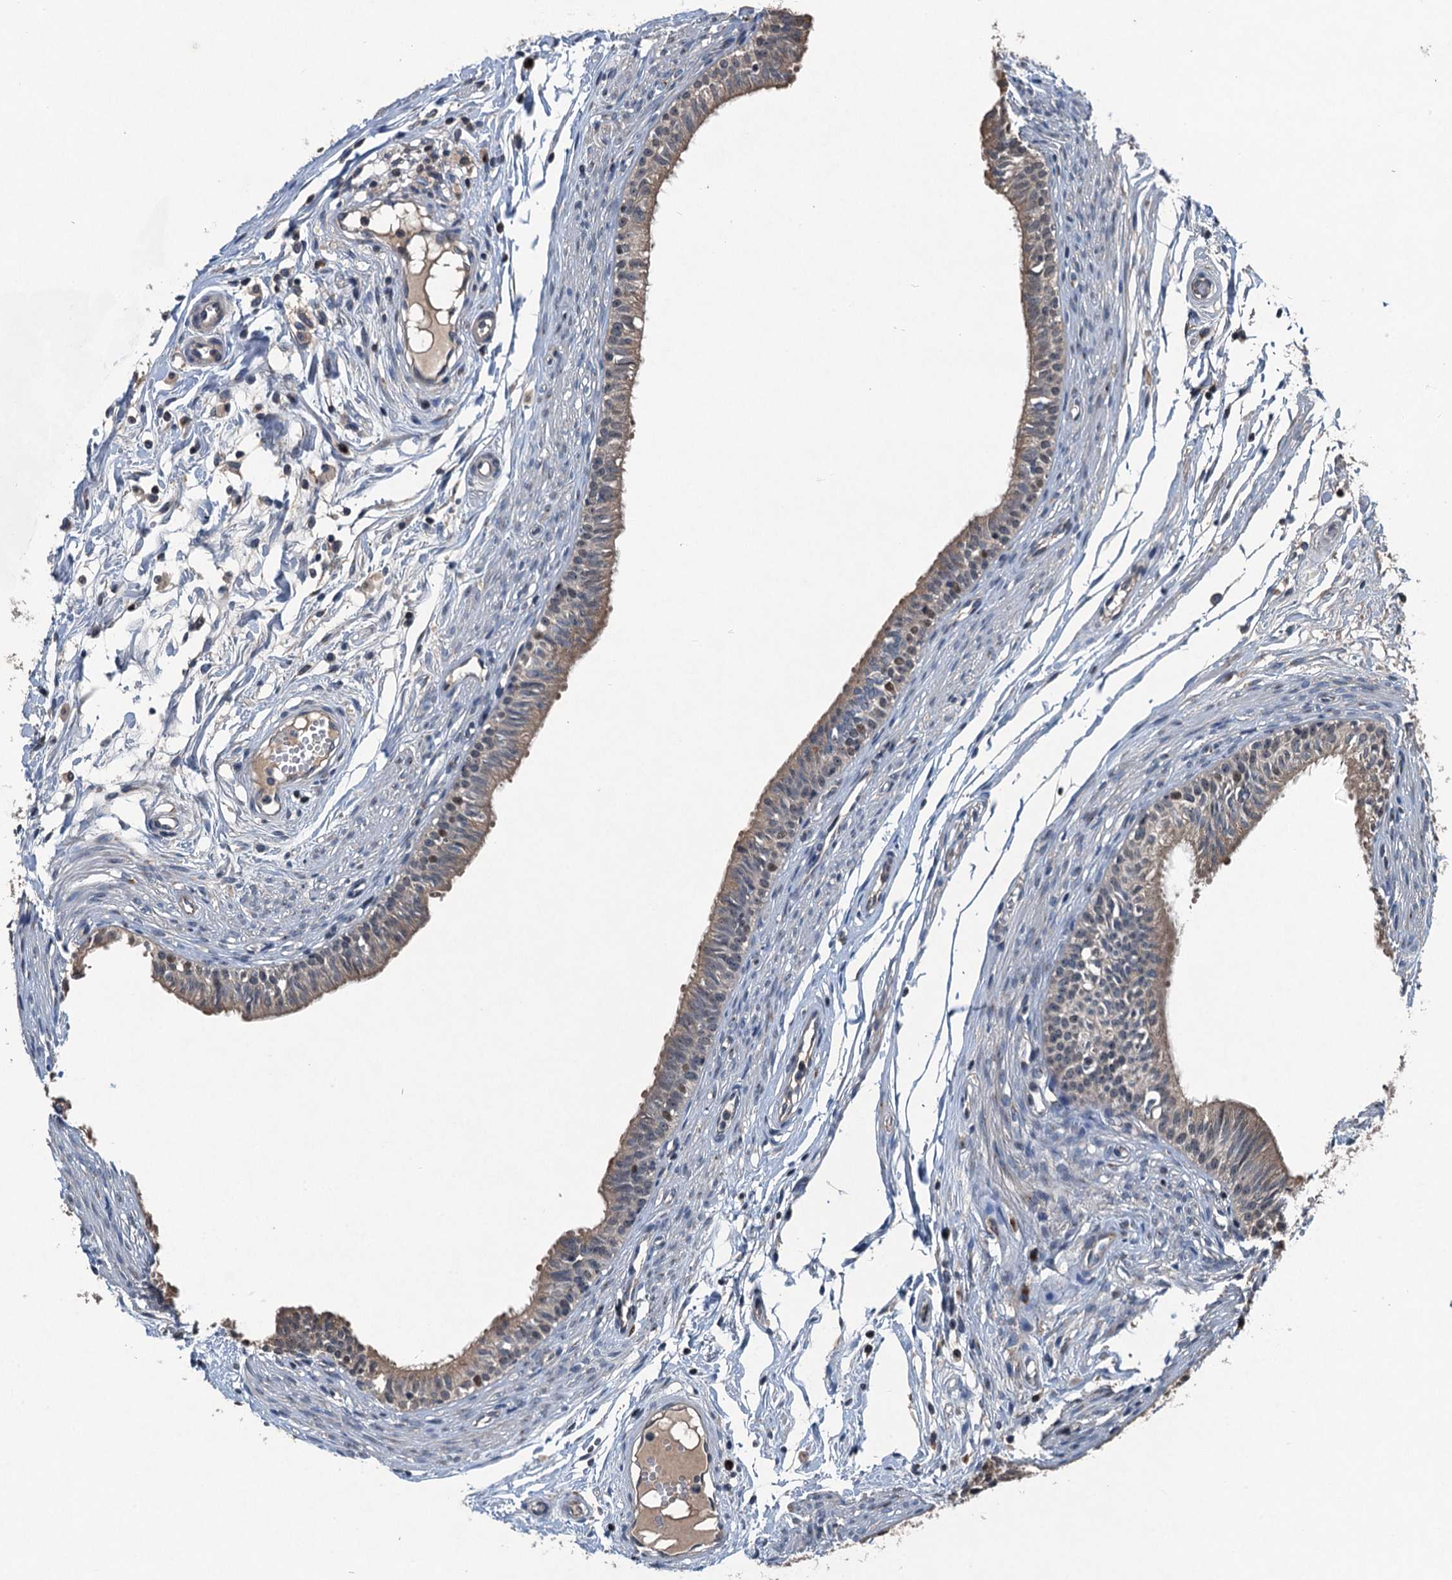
{"staining": {"intensity": "weak", "quantity": ">75%", "location": "cytoplasmic/membranous,nuclear"}, "tissue": "epididymis", "cell_type": "Glandular cells", "image_type": "normal", "snomed": [{"axis": "morphology", "description": "Normal tissue, NOS"}, {"axis": "topography", "description": "Epididymis, spermatic cord, NOS"}], "caption": "Immunohistochemical staining of benign epididymis shows >75% levels of weak cytoplasmic/membranous,nuclear protein staining in about >75% of glandular cells.", "gene": "NAA60", "patient": {"sex": "male", "age": 22}}